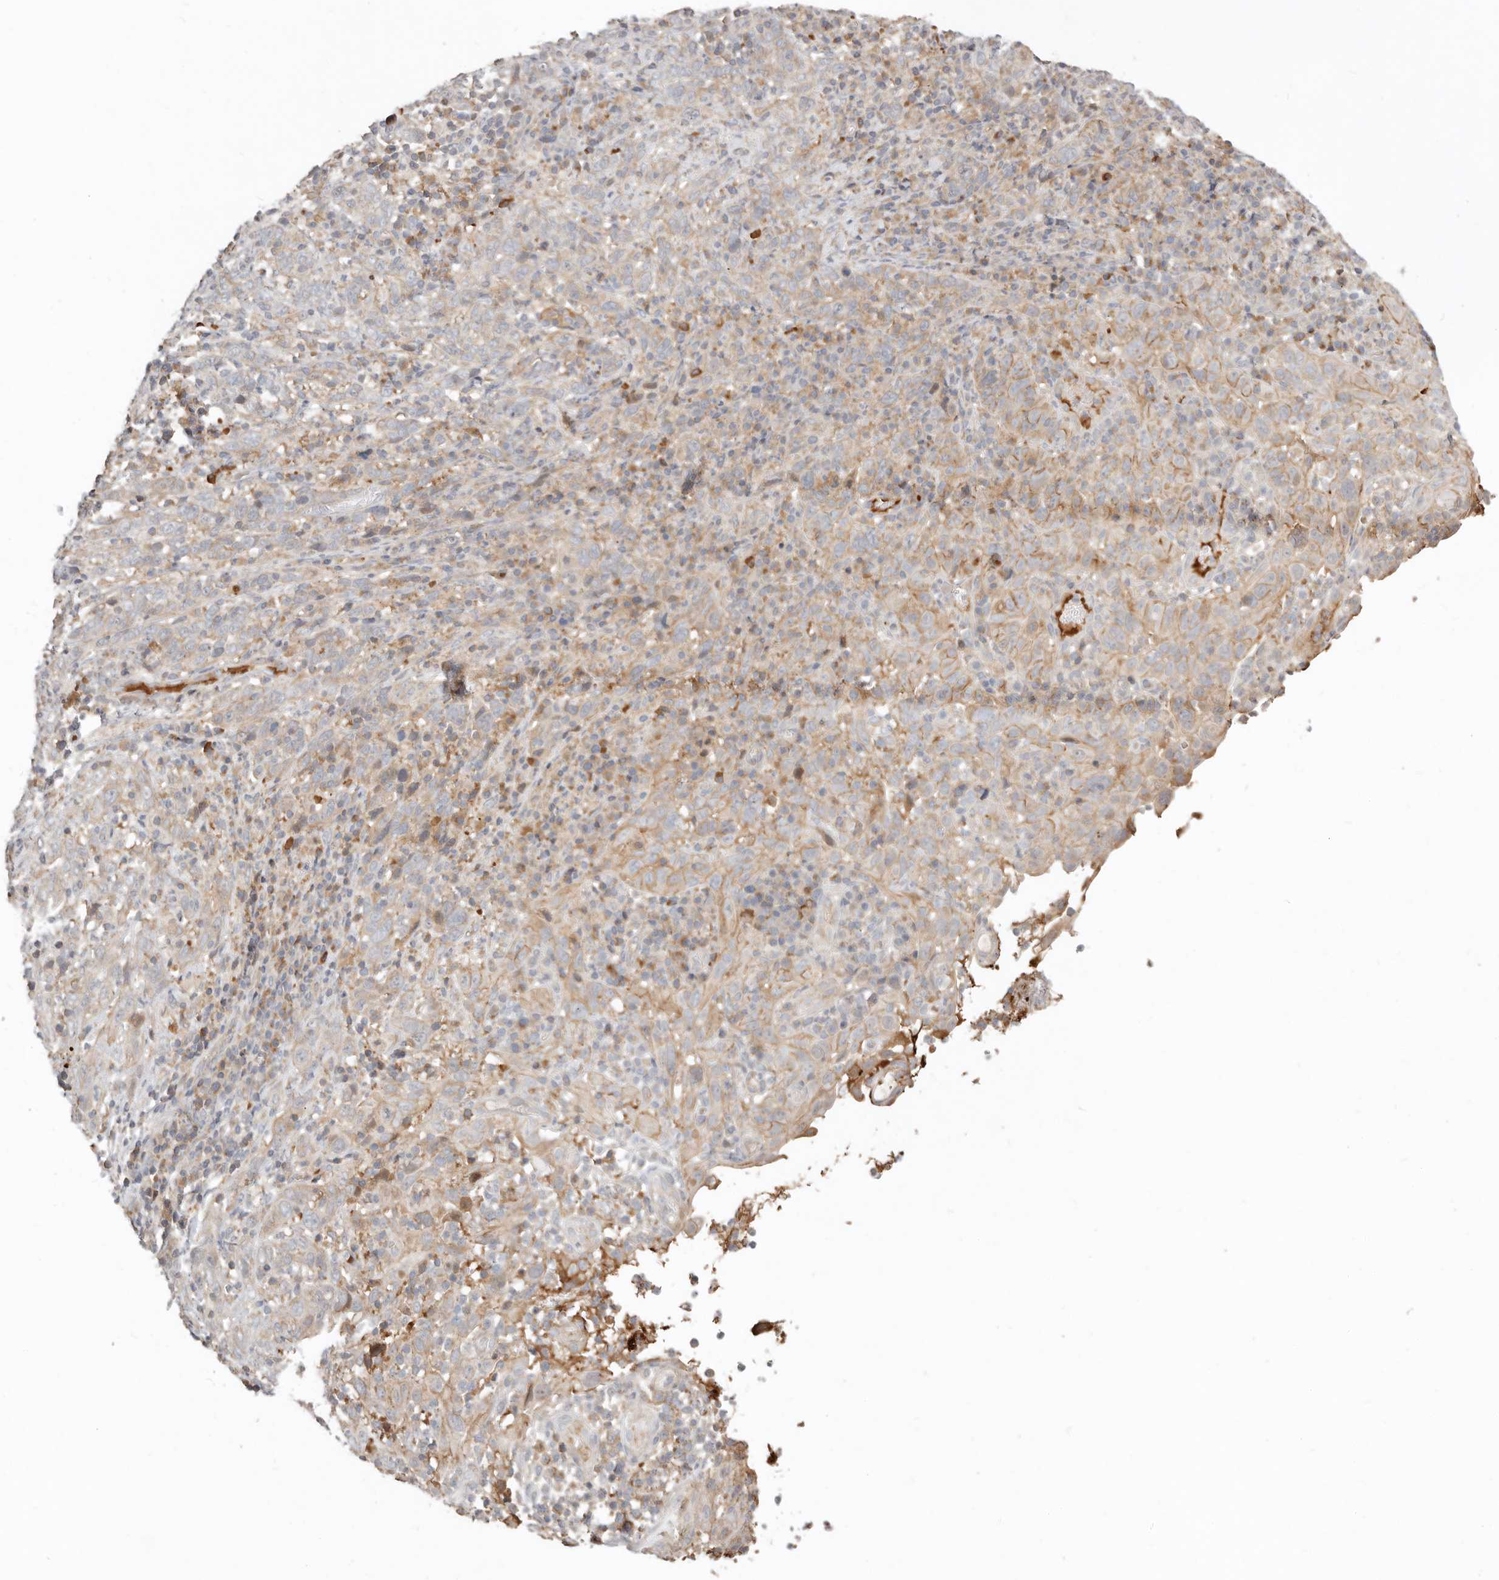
{"staining": {"intensity": "moderate", "quantity": "25%-75%", "location": "cytoplasmic/membranous"}, "tissue": "cervical cancer", "cell_type": "Tumor cells", "image_type": "cancer", "snomed": [{"axis": "morphology", "description": "Squamous cell carcinoma, NOS"}, {"axis": "topography", "description": "Cervix"}], "caption": "Protein expression analysis of squamous cell carcinoma (cervical) displays moderate cytoplasmic/membranous staining in approximately 25%-75% of tumor cells.", "gene": "MTFR2", "patient": {"sex": "female", "age": 46}}